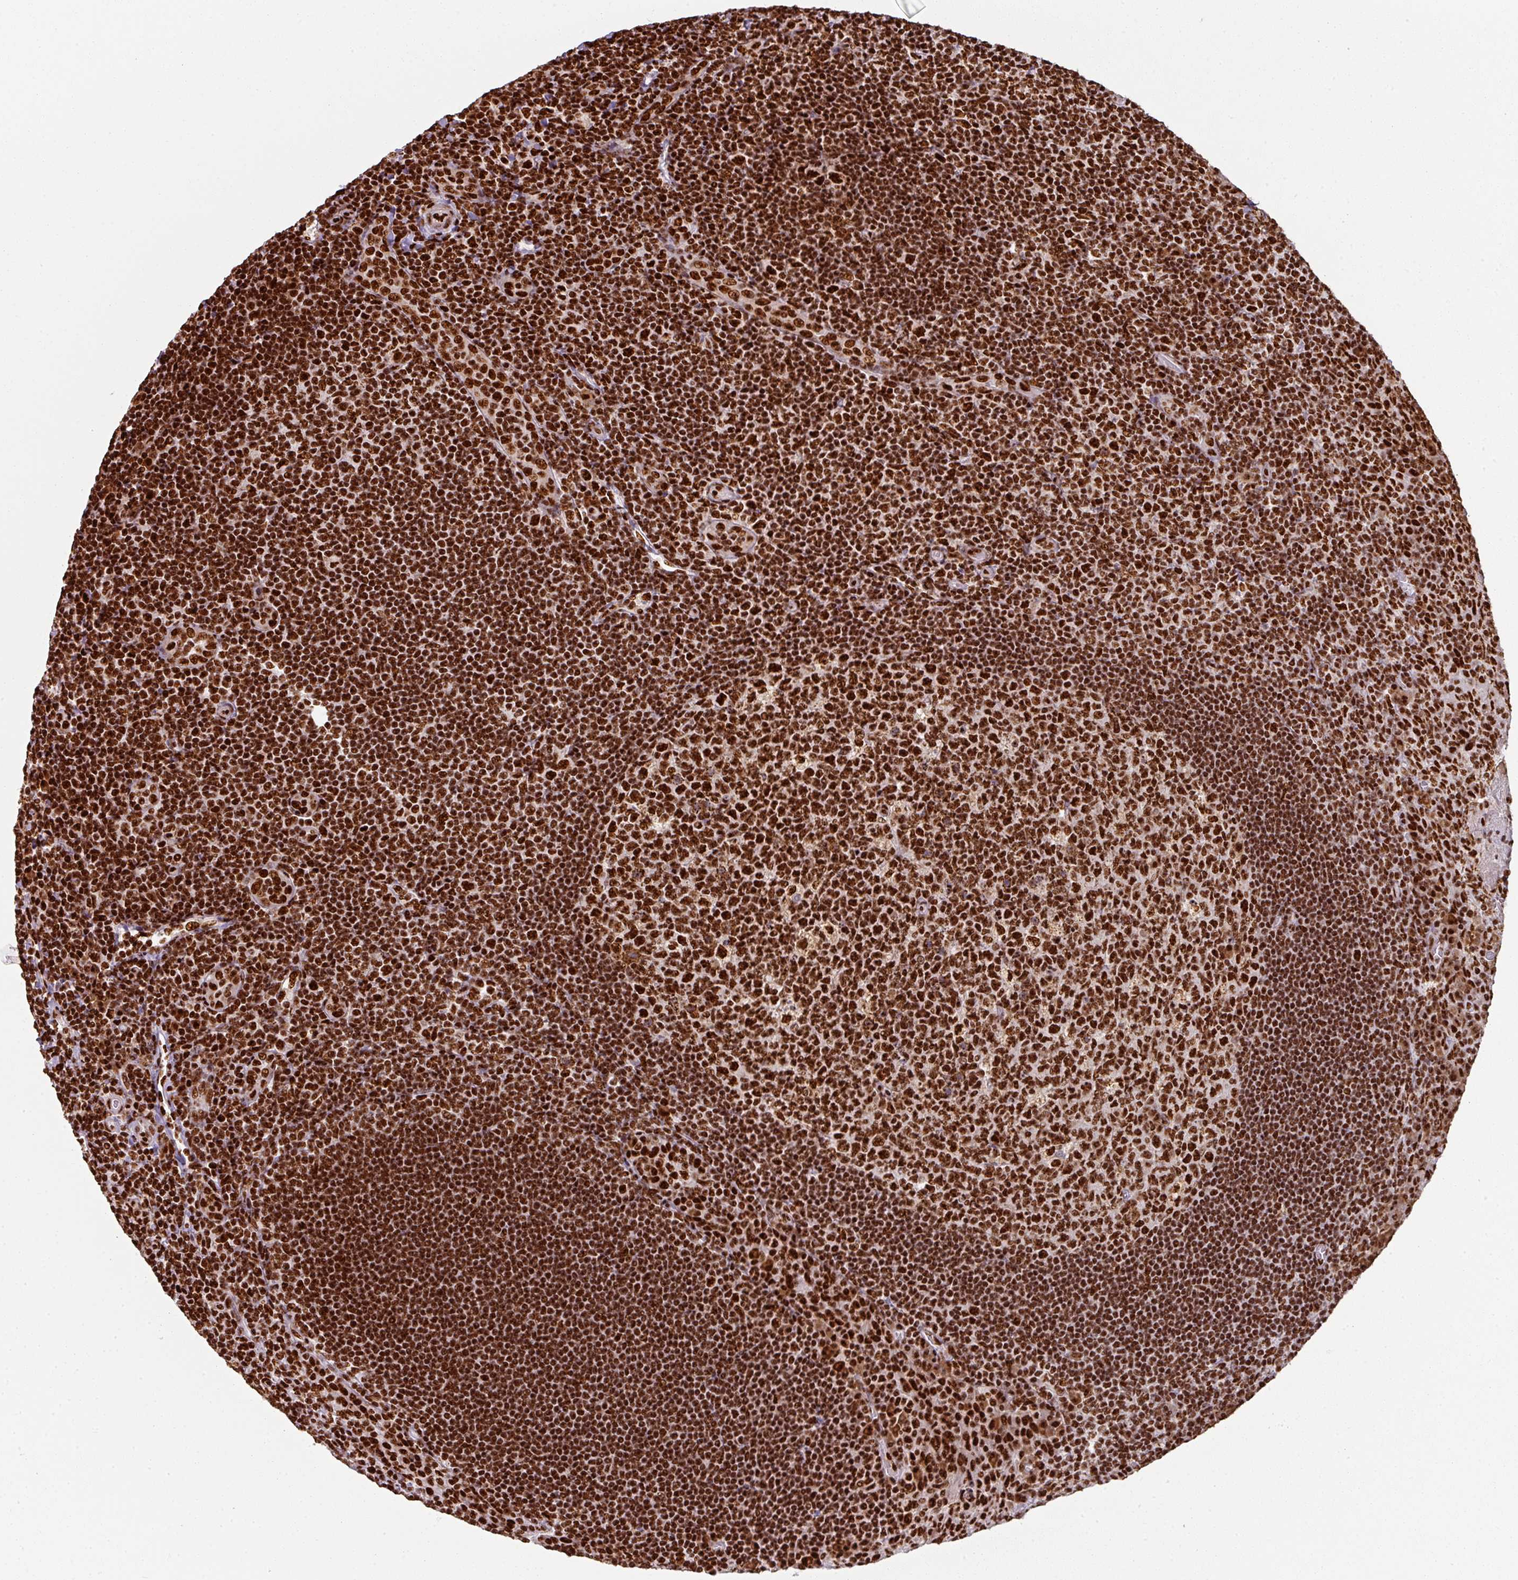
{"staining": {"intensity": "strong", "quantity": ">75%", "location": "nuclear"}, "tissue": "tonsil", "cell_type": "Germinal center cells", "image_type": "normal", "snomed": [{"axis": "morphology", "description": "Normal tissue, NOS"}, {"axis": "topography", "description": "Tonsil"}], "caption": "A photomicrograph of human tonsil stained for a protein exhibits strong nuclear brown staining in germinal center cells.", "gene": "SIK3", "patient": {"sex": "male", "age": 17}}